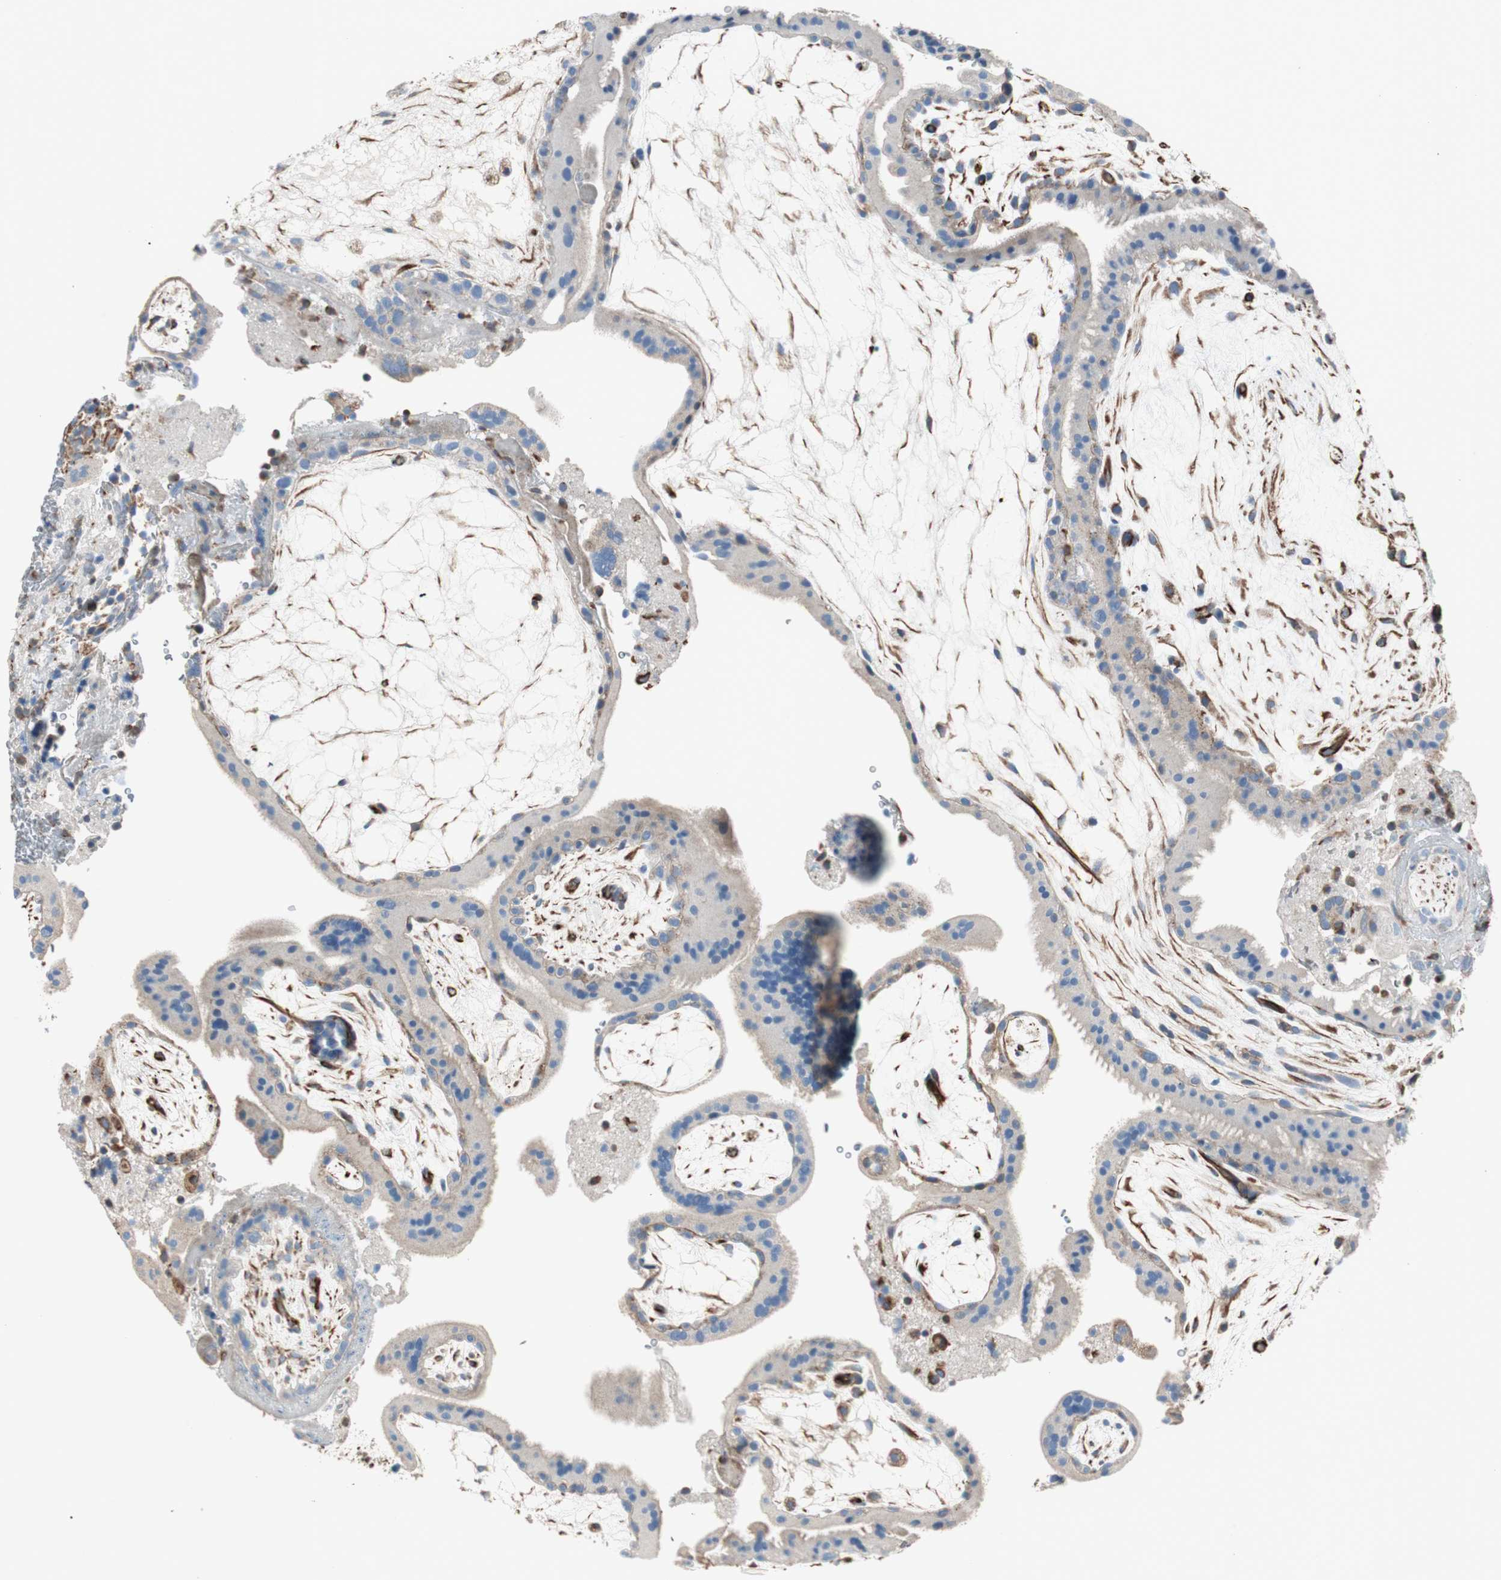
{"staining": {"intensity": "weak", "quantity": "25%-75%", "location": "cytoplasmic/membranous"}, "tissue": "placenta", "cell_type": "Trophoblastic cells", "image_type": "normal", "snomed": [{"axis": "morphology", "description": "Normal tissue, NOS"}, {"axis": "topography", "description": "Placenta"}], "caption": "Protein expression analysis of unremarkable human placenta reveals weak cytoplasmic/membranous expression in approximately 25%-75% of trophoblastic cells. (DAB (3,3'-diaminobenzidine) IHC with brightfield microscopy, high magnification).", "gene": "SRCIN1", "patient": {"sex": "female", "age": 19}}